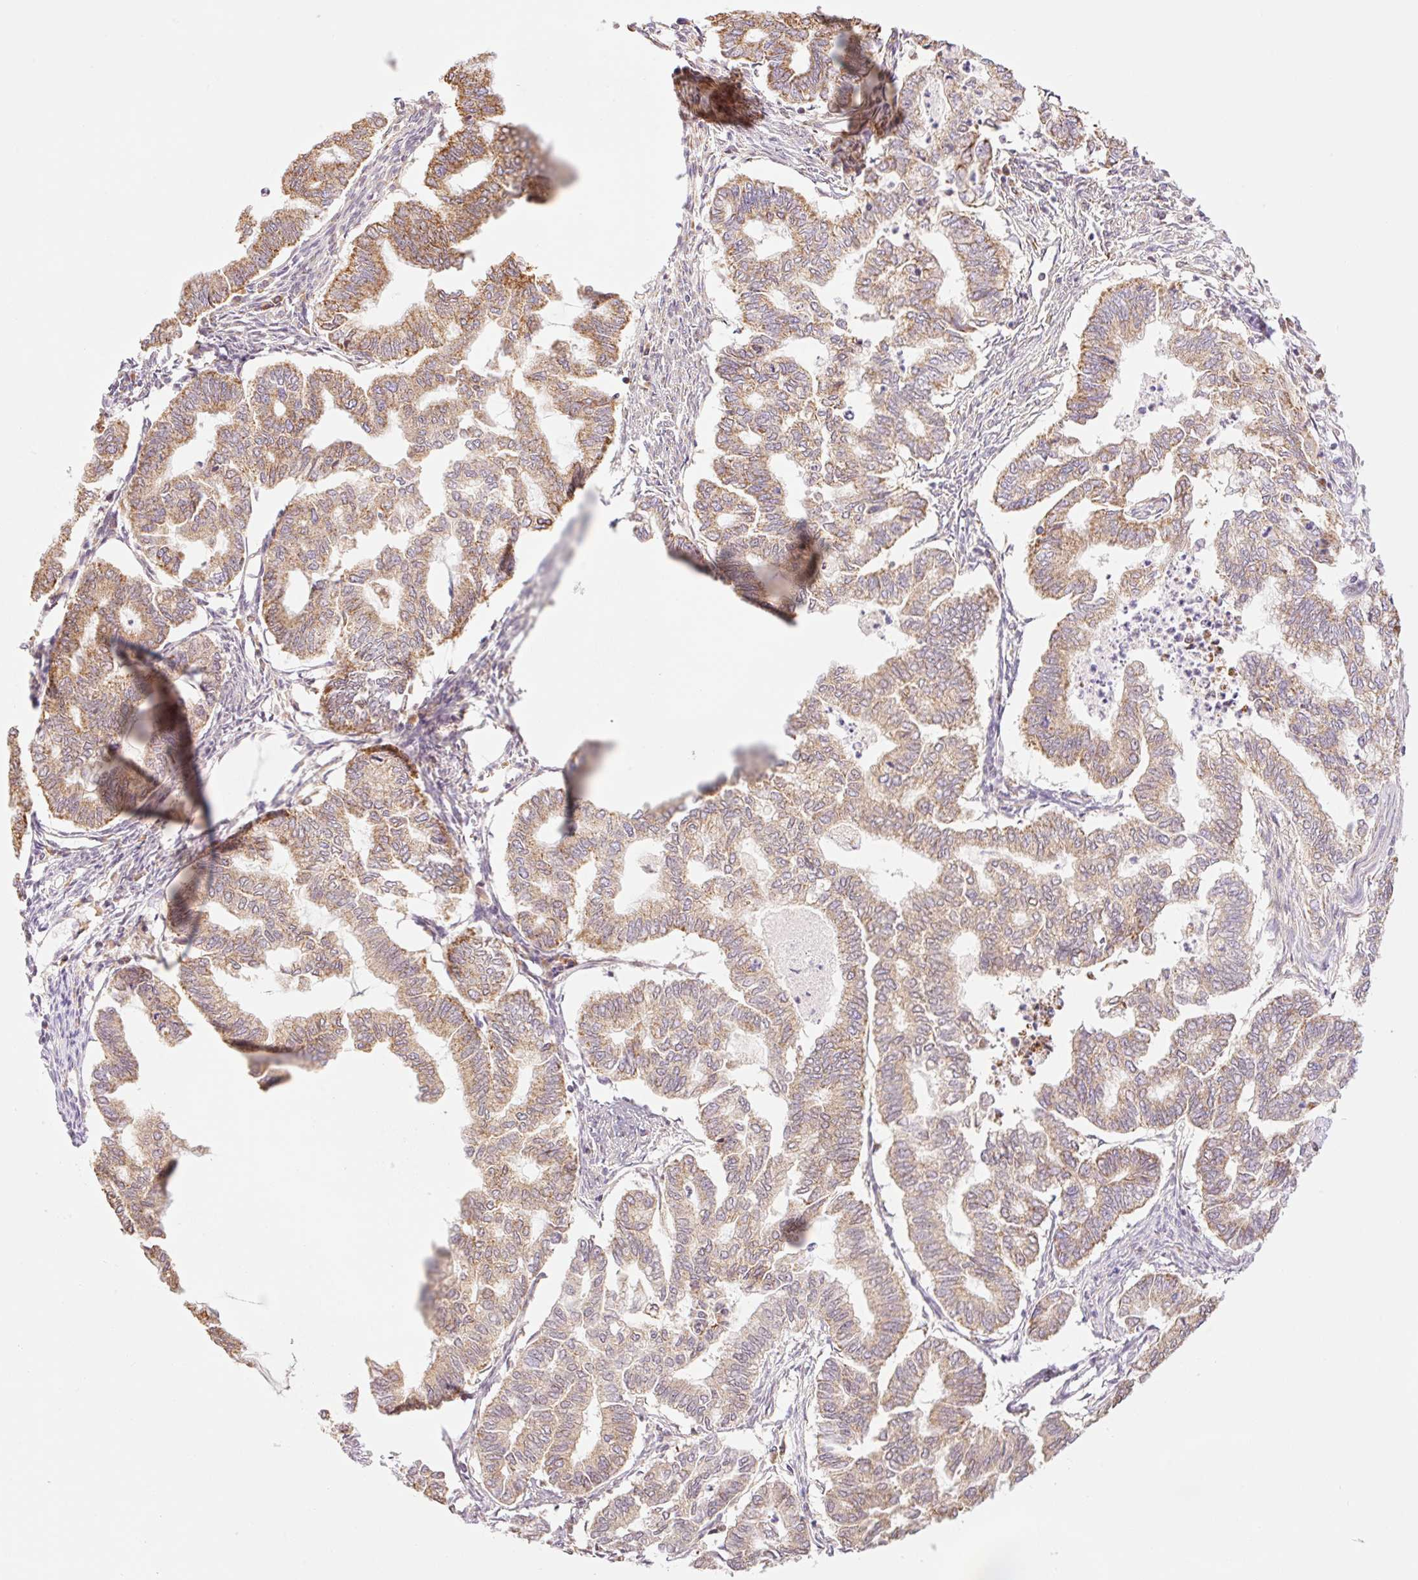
{"staining": {"intensity": "moderate", "quantity": ">75%", "location": "cytoplasmic/membranous"}, "tissue": "endometrial cancer", "cell_type": "Tumor cells", "image_type": "cancer", "snomed": [{"axis": "morphology", "description": "Adenocarcinoma, NOS"}, {"axis": "topography", "description": "Endometrium"}], "caption": "Immunohistochemical staining of endometrial cancer shows medium levels of moderate cytoplasmic/membranous protein positivity in approximately >75% of tumor cells.", "gene": "GOSR2", "patient": {"sex": "female", "age": 79}}